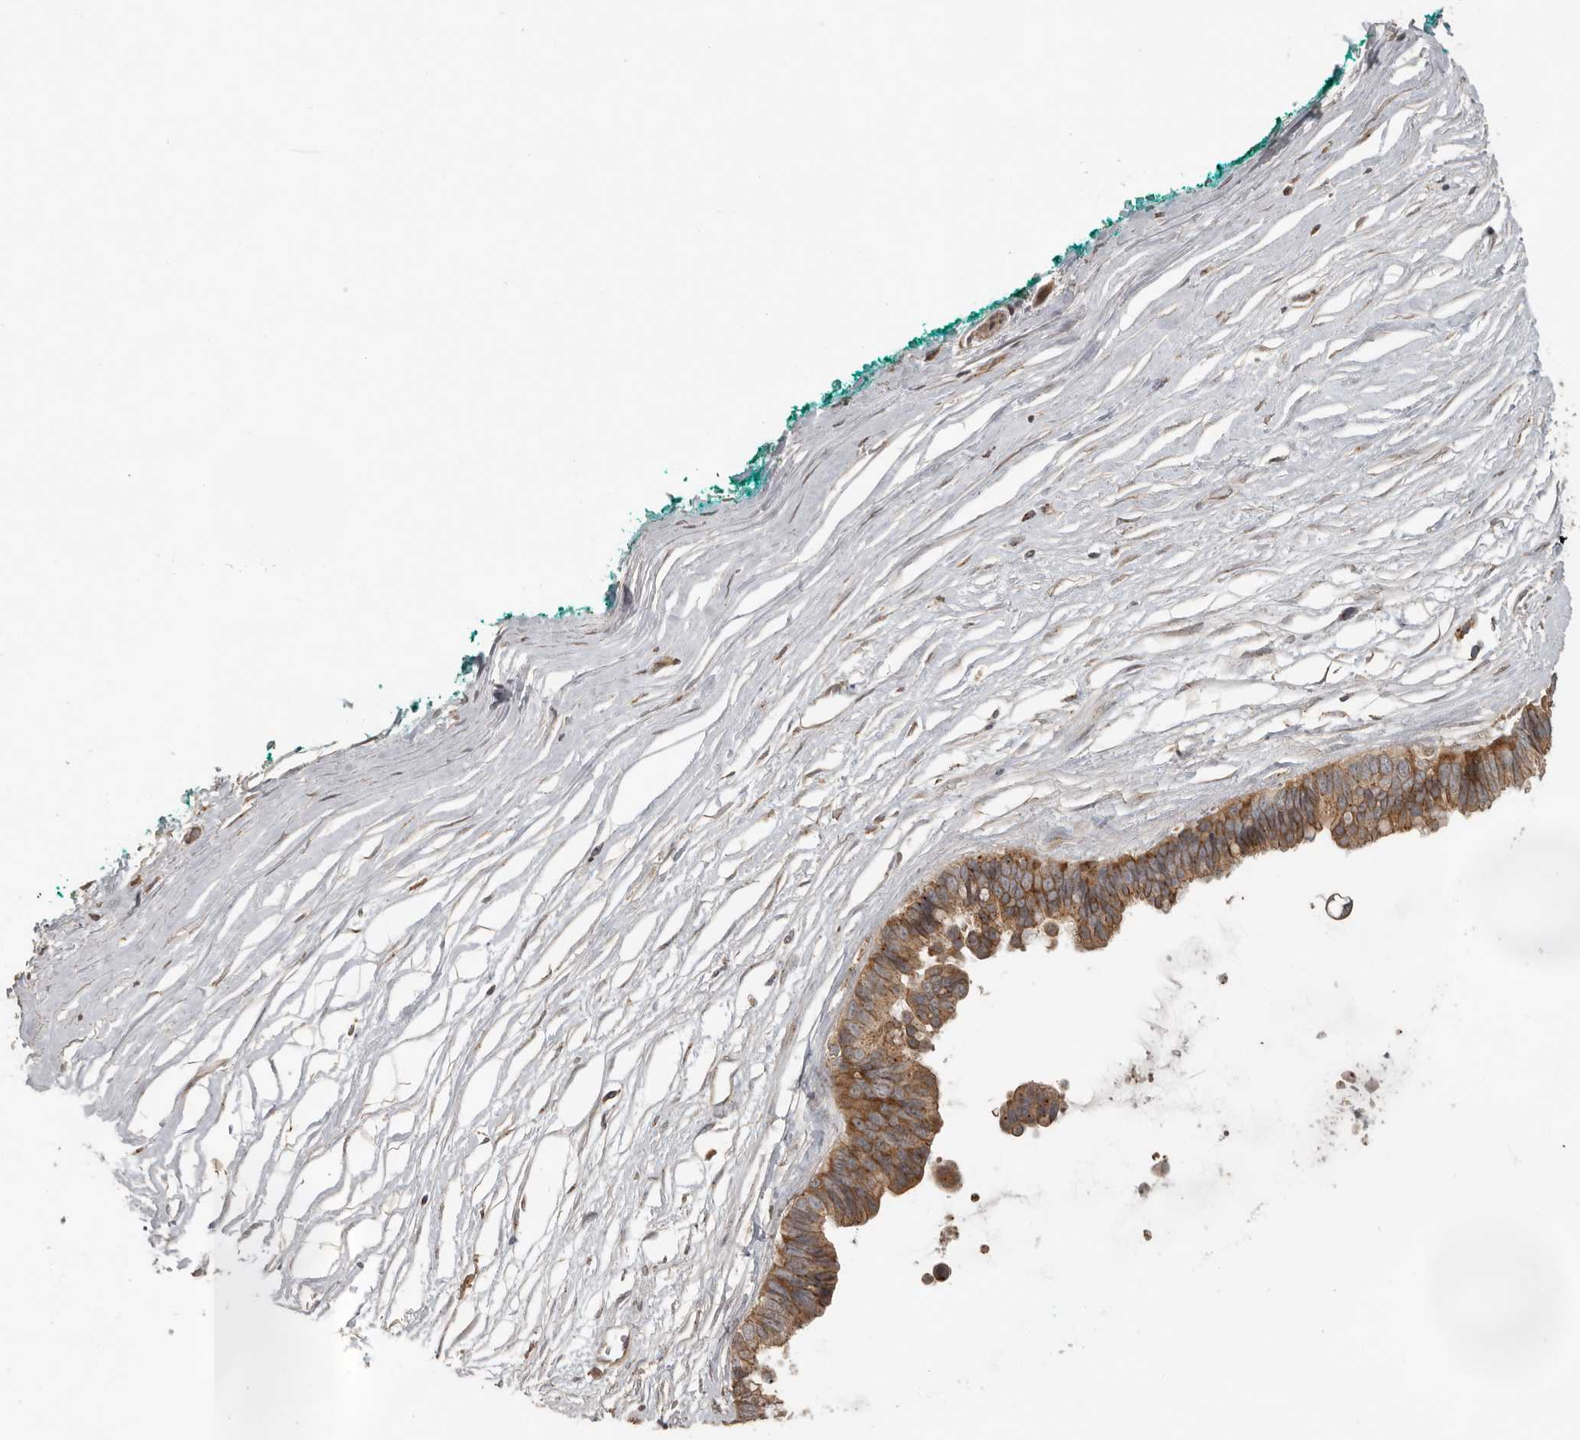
{"staining": {"intensity": "moderate", "quantity": ">75%", "location": "cytoplasmic/membranous"}, "tissue": "pancreatic cancer", "cell_type": "Tumor cells", "image_type": "cancer", "snomed": [{"axis": "morphology", "description": "Adenocarcinoma, NOS"}, {"axis": "topography", "description": "Pancreas"}], "caption": "Adenocarcinoma (pancreatic) stained with DAB (3,3'-diaminobenzidine) immunohistochemistry shows medium levels of moderate cytoplasmic/membranous positivity in about >75% of tumor cells.", "gene": "CEP350", "patient": {"sex": "female", "age": 72}}